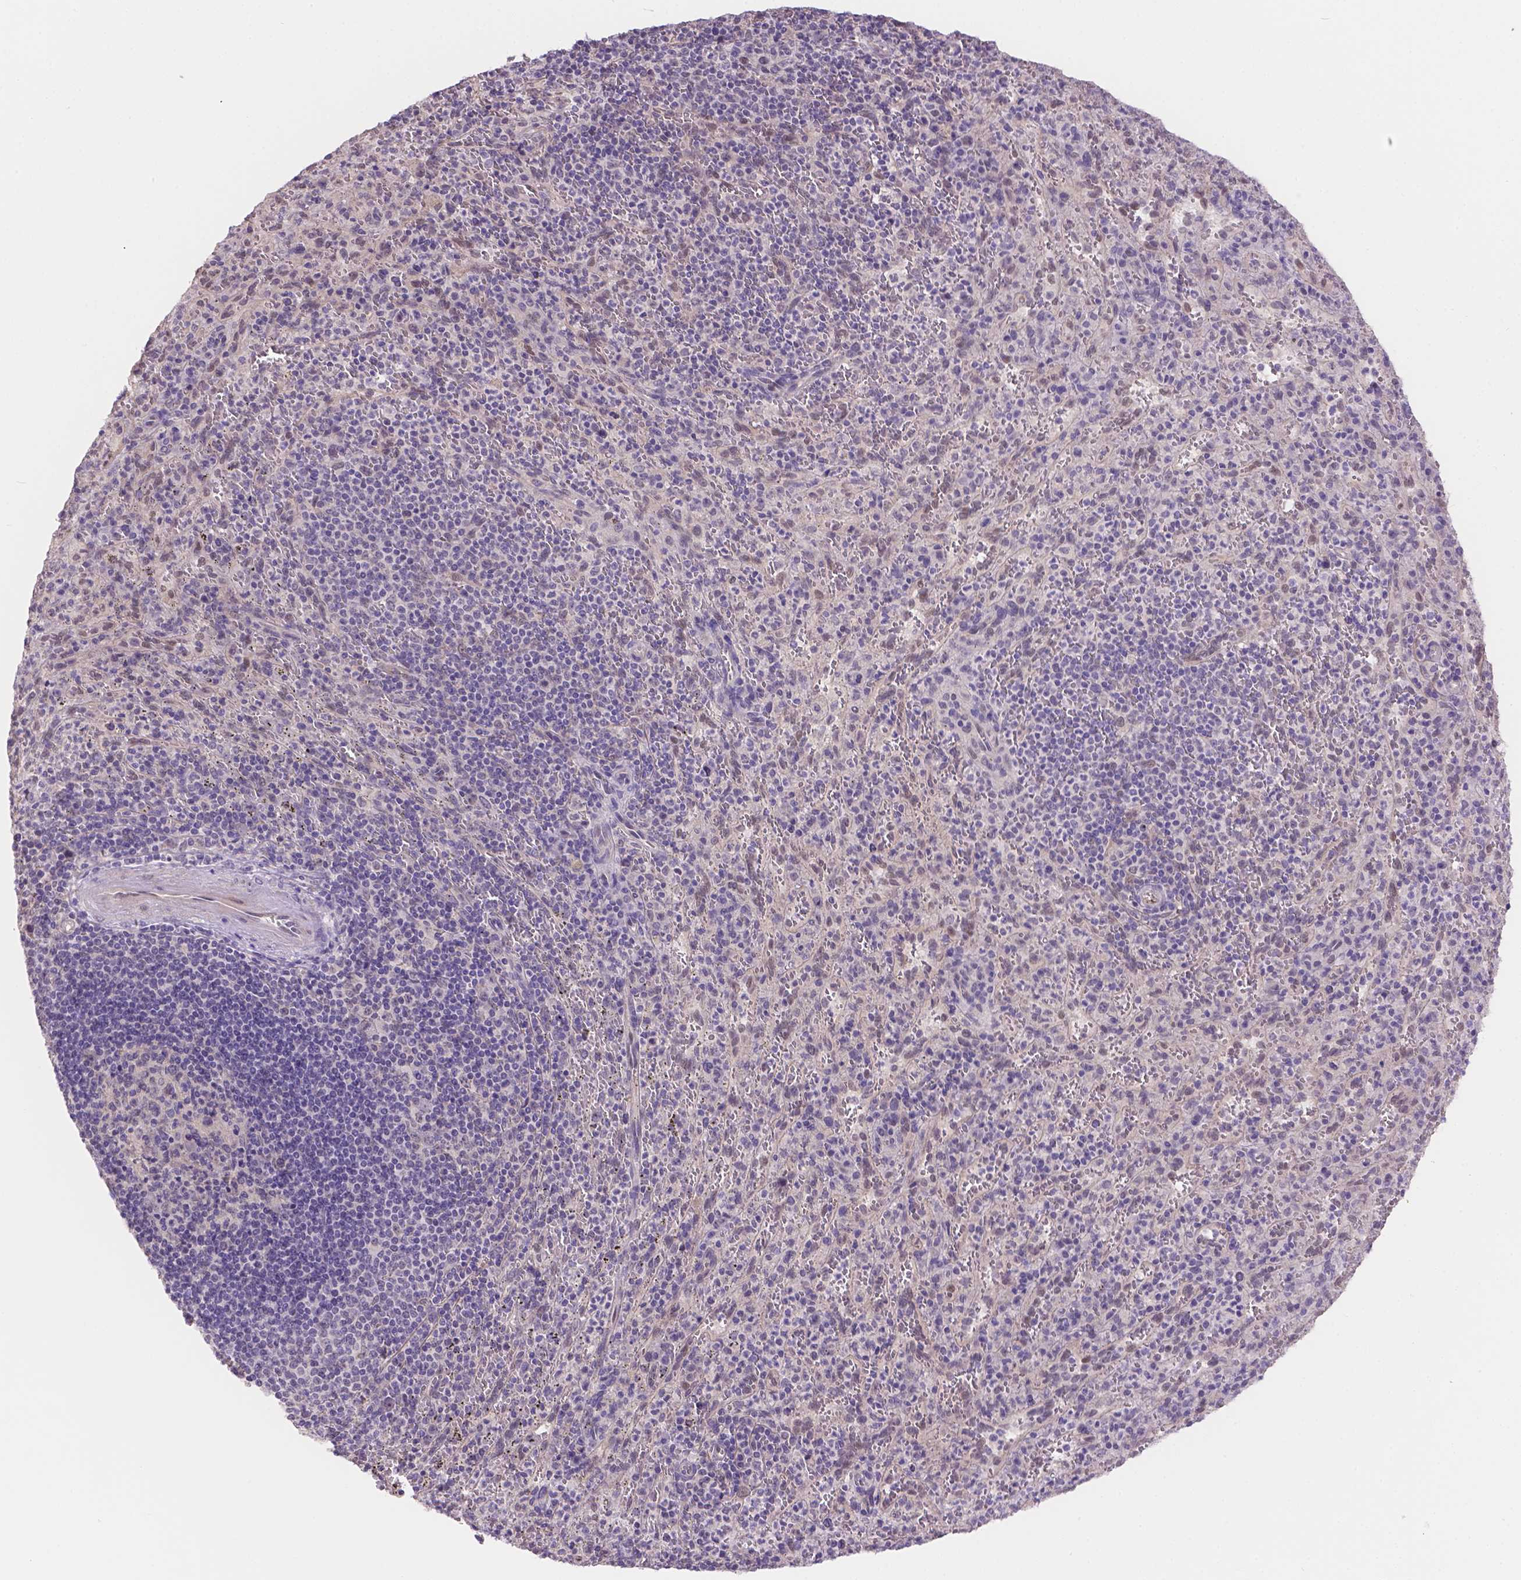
{"staining": {"intensity": "negative", "quantity": "none", "location": "none"}, "tissue": "spleen", "cell_type": "Cells in red pulp", "image_type": "normal", "snomed": [{"axis": "morphology", "description": "Normal tissue, NOS"}, {"axis": "topography", "description": "Spleen"}], "caption": "This is a photomicrograph of immunohistochemistry (IHC) staining of benign spleen, which shows no staining in cells in red pulp.", "gene": "NXPE2", "patient": {"sex": "male", "age": 57}}